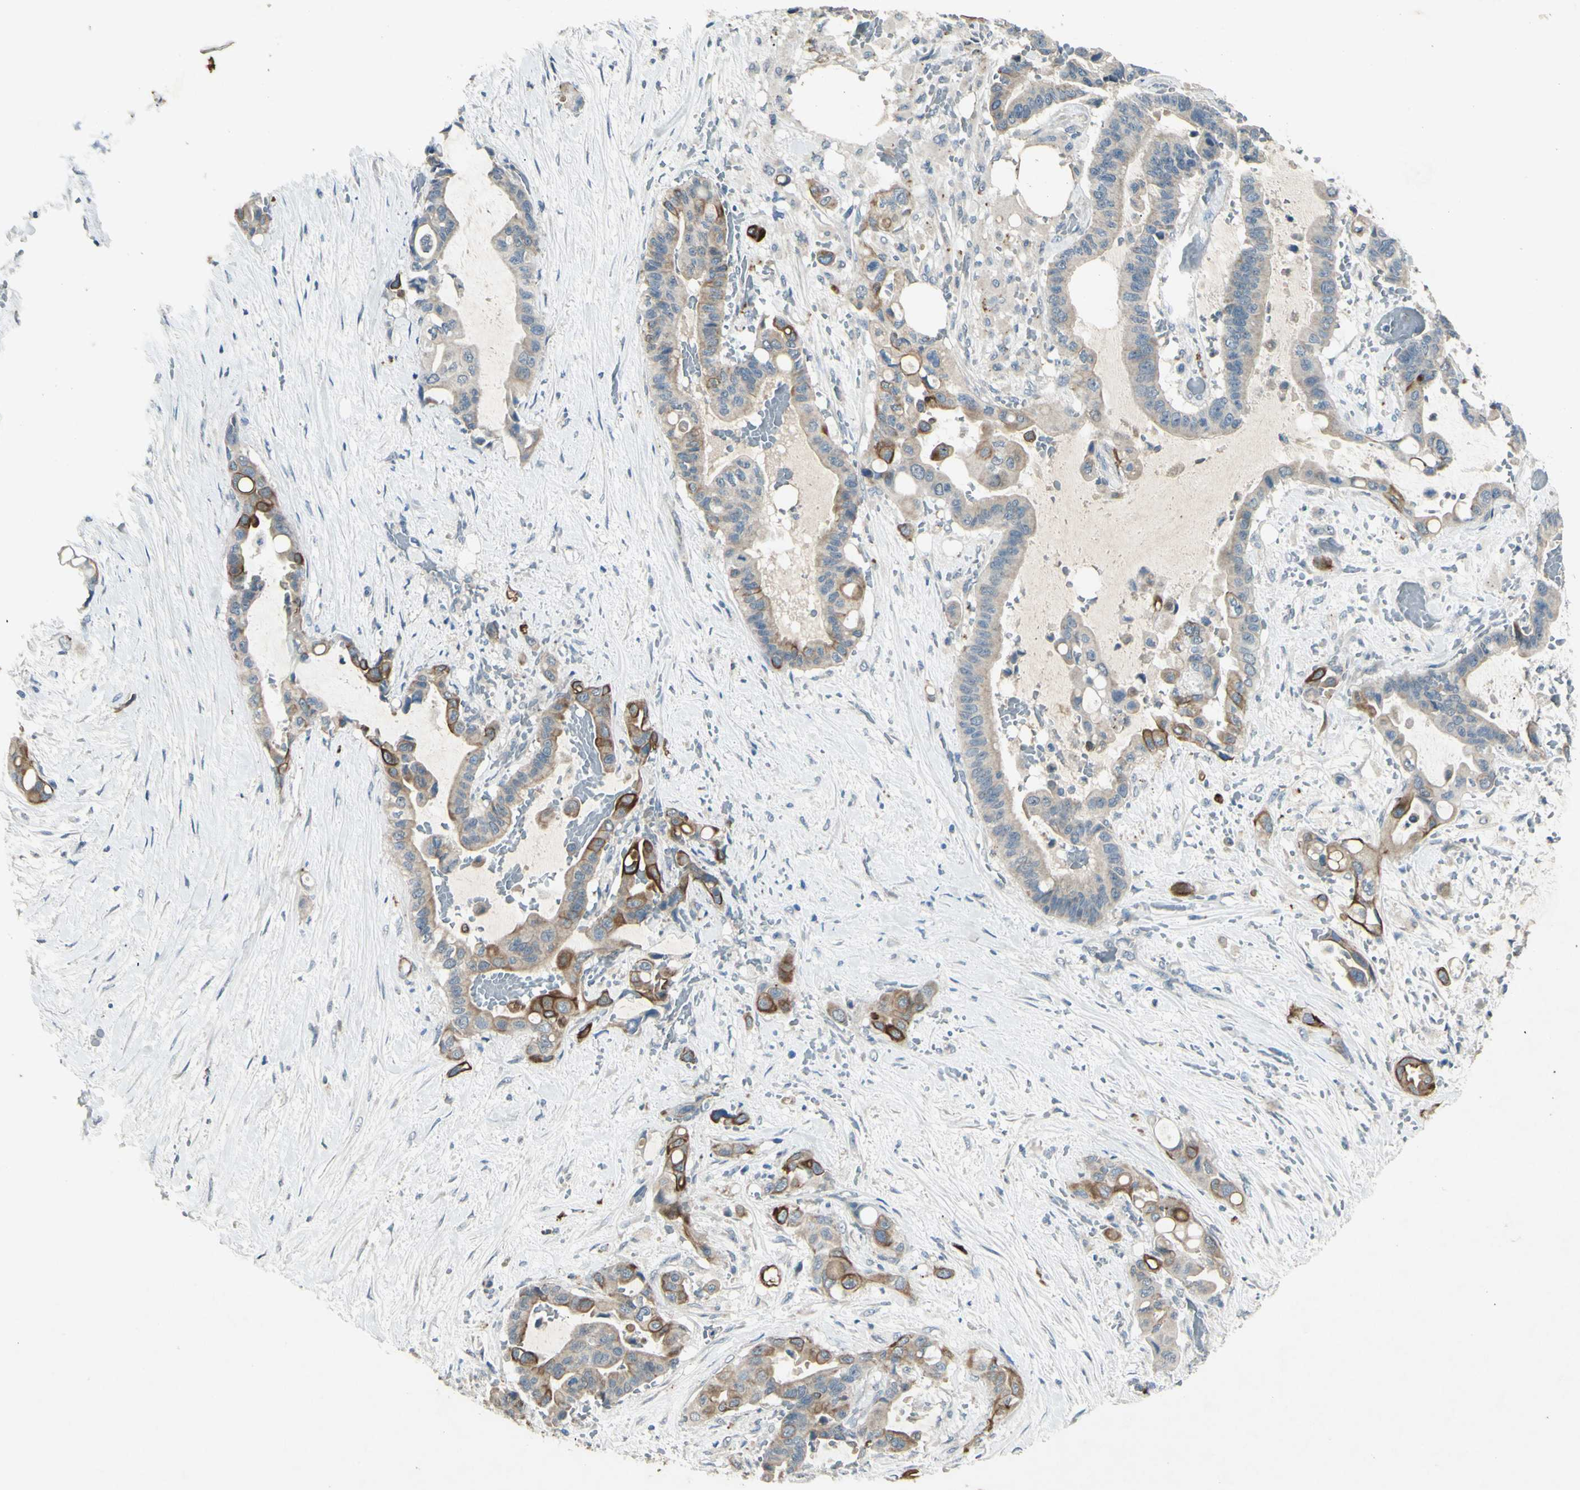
{"staining": {"intensity": "strong", "quantity": "25%-75%", "location": "cytoplasmic/membranous"}, "tissue": "liver cancer", "cell_type": "Tumor cells", "image_type": "cancer", "snomed": [{"axis": "morphology", "description": "Cholangiocarcinoma"}, {"axis": "topography", "description": "Liver"}], "caption": "Liver cholangiocarcinoma was stained to show a protein in brown. There is high levels of strong cytoplasmic/membranous expression in approximately 25%-75% of tumor cells. Immunohistochemistry stains the protein in brown and the nuclei are stained blue.", "gene": "TIMM21", "patient": {"sex": "female", "age": 61}}